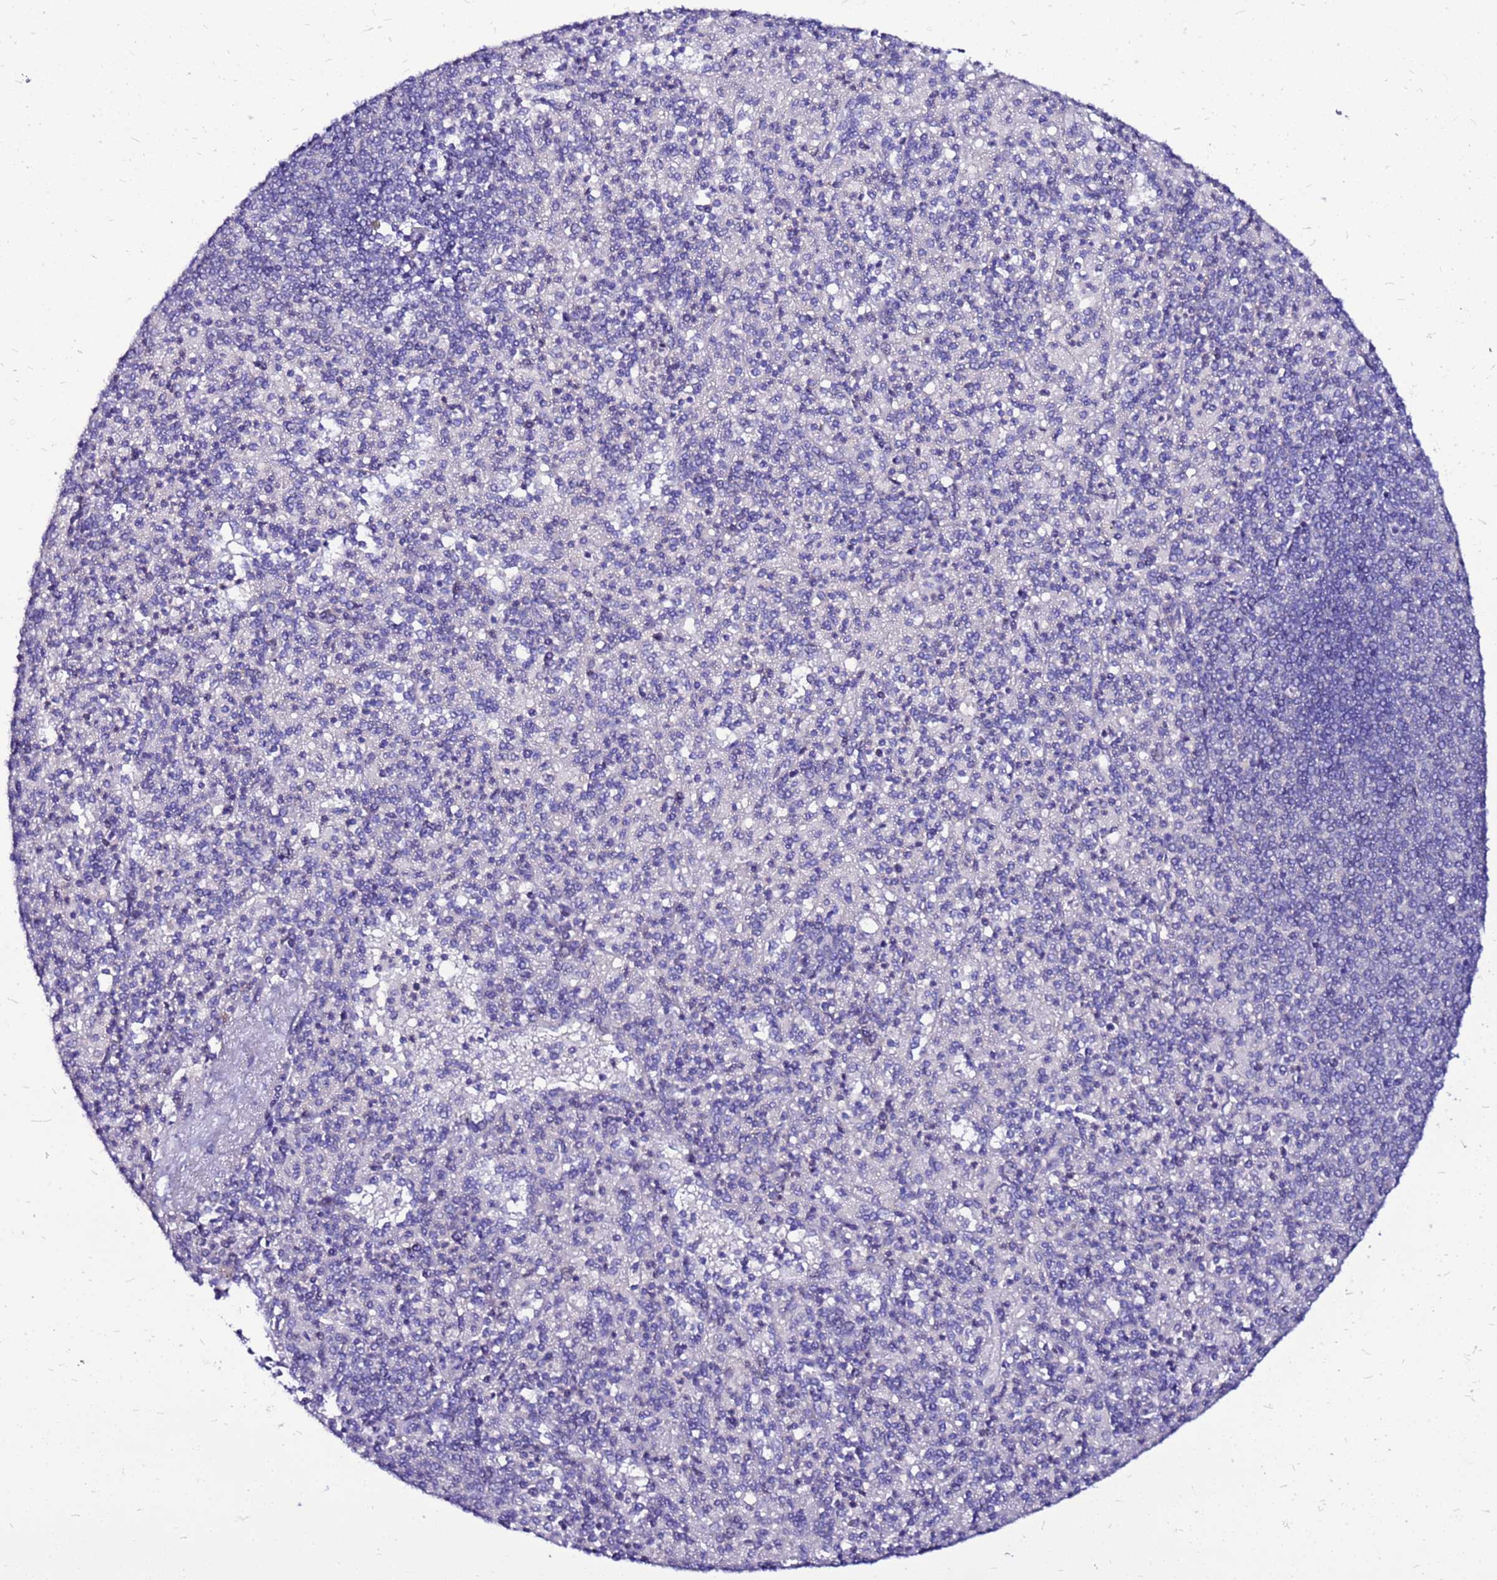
{"staining": {"intensity": "negative", "quantity": "none", "location": "none"}, "tissue": "spleen", "cell_type": "Cells in red pulp", "image_type": "normal", "snomed": [{"axis": "morphology", "description": "Normal tissue, NOS"}, {"axis": "topography", "description": "Spleen"}], "caption": "The micrograph displays no significant positivity in cells in red pulp of spleen. (IHC, brightfield microscopy, high magnification).", "gene": "ARHGEF35", "patient": {"sex": "male", "age": 82}}